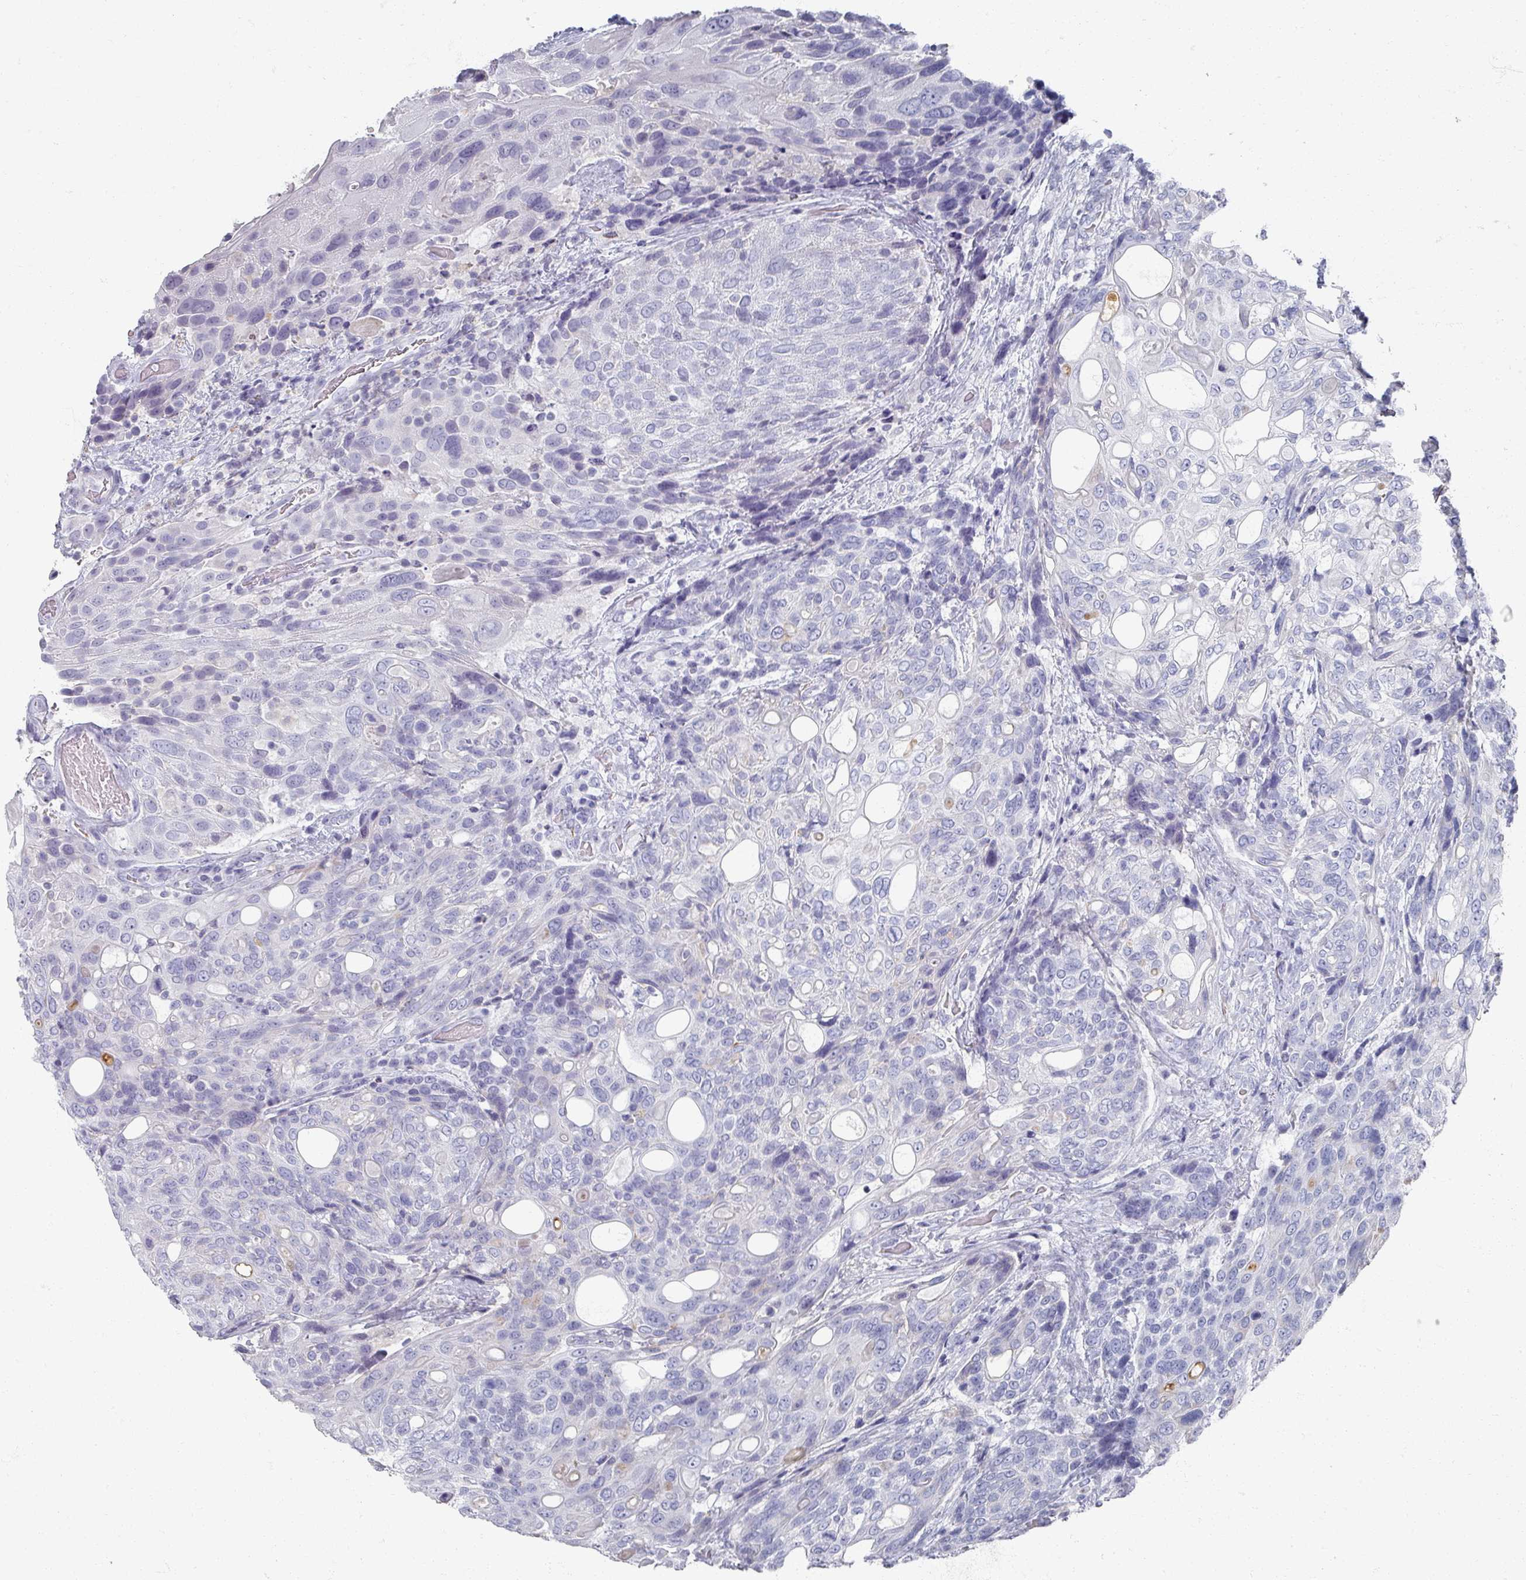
{"staining": {"intensity": "negative", "quantity": "none", "location": "none"}, "tissue": "urothelial cancer", "cell_type": "Tumor cells", "image_type": "cancer", "snomed": [{"axis": "morphology", "description": "Urothelial carcinoma, High grade"}, {"axis": "topography", "description": "Urinary bladder"}], "caption": "This is a photomicrograph of immunohistochemistry staining of urothelial cancer, which shows no positivity in tumor cells.", "gene": "OMG", "patient": {"sex": "female", "age": 70}}